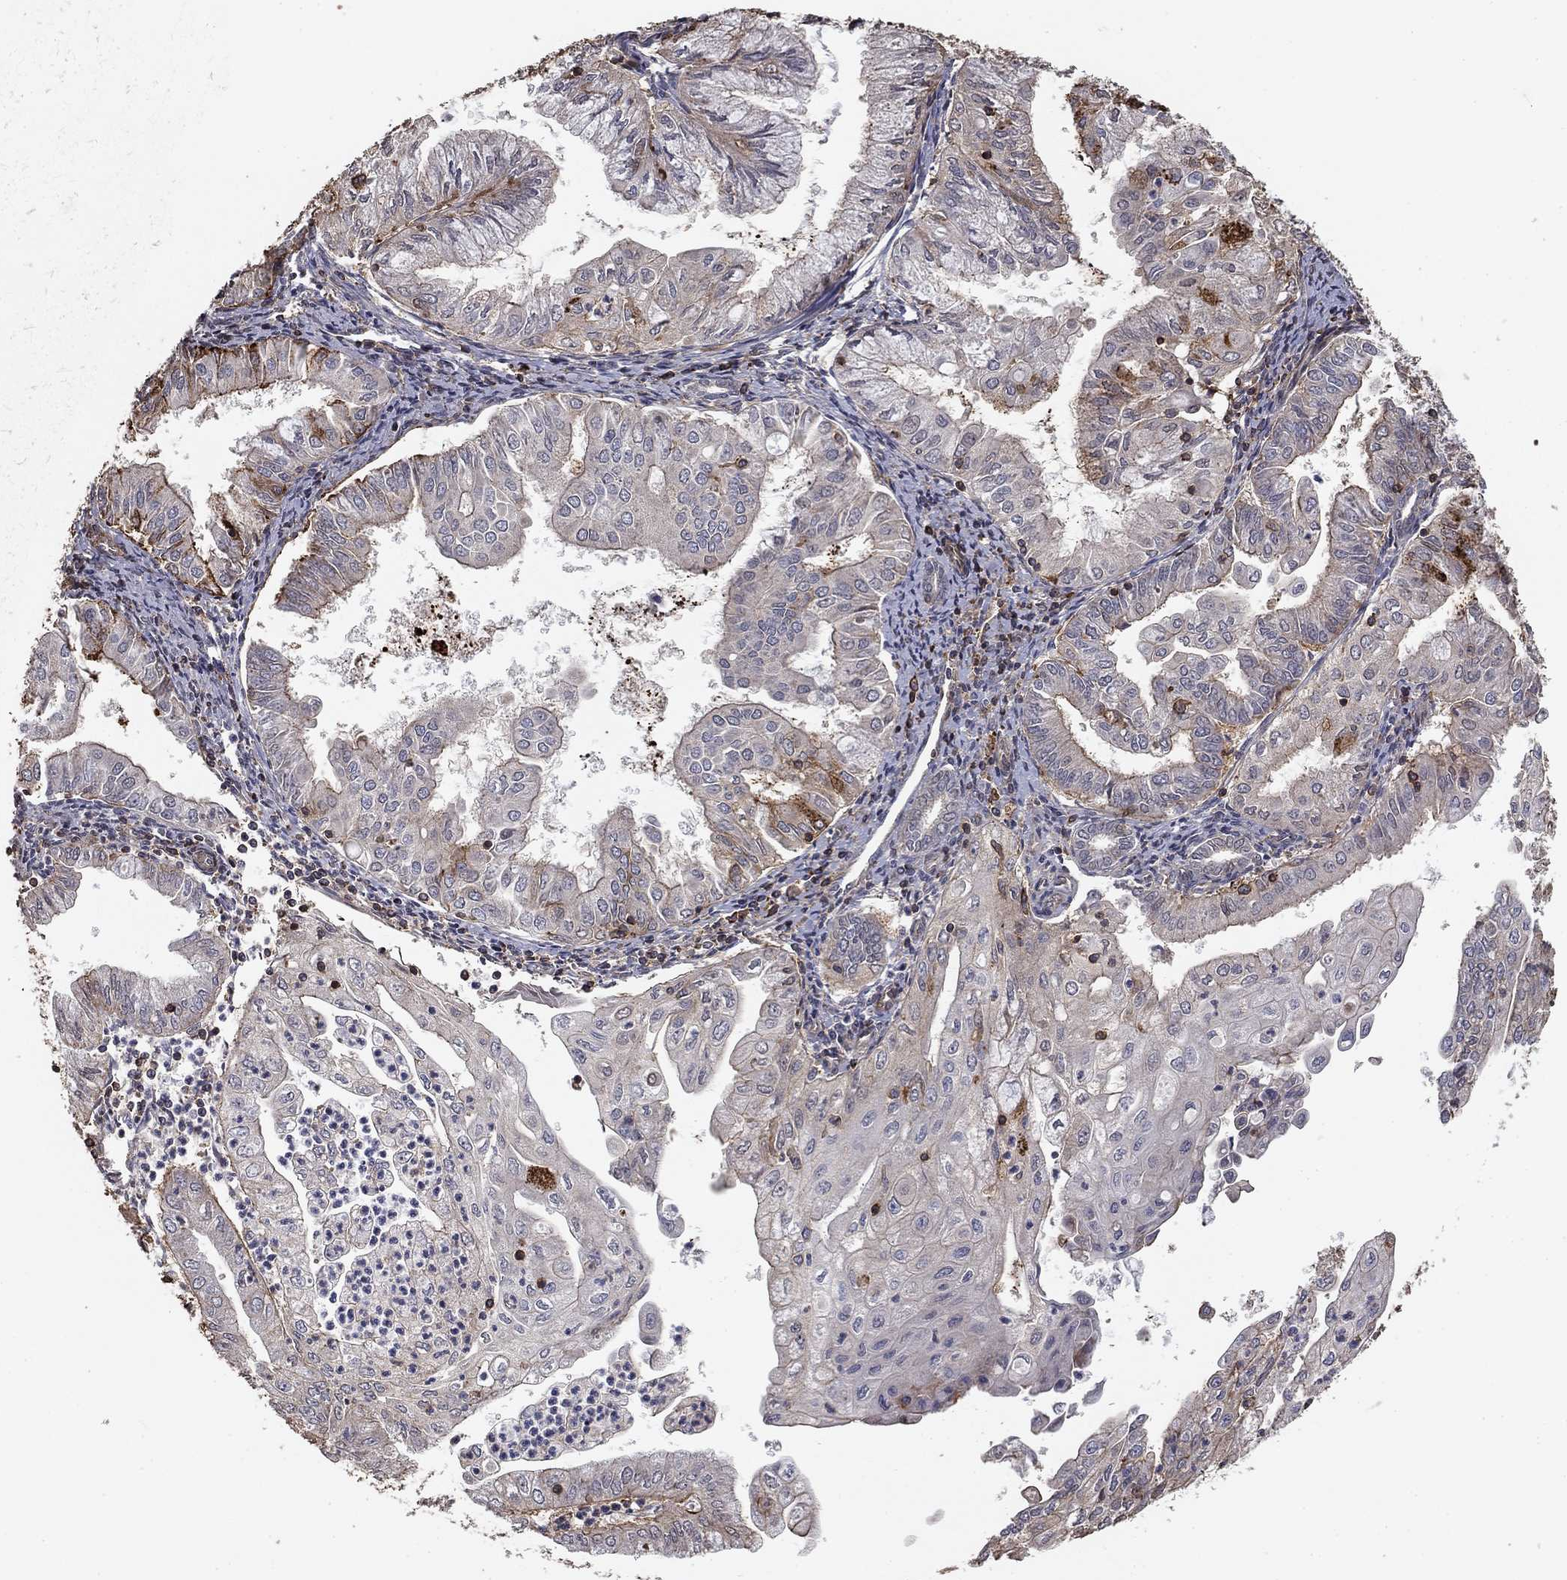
{"staining": {"intensity": "moderate", "quantity": "<25%", "location": "cytoplasmic/membranous"}, "tissue": "endometrial cancer", "cell_type": "Tumor cells", "image_type": "cancer", "snomed": [{"axis": "morphology", "description": "Adenocarcinoma, NOS"}, {"axis": "topography", "description": "Endometrium"}], "caption": "Immunohistochemistry staining of adenocarcinoma (endometrial), which reveals low levels of moderate cytoplasmic/membranous expression in approximately <25% of tumor cells indicating moderate cytoplasmic/membranous protein staining. The staining was performed using DAB (3,3'-diaminobenzidine) (brown) for protein detection and nuclei were counterstained in hematoxylin (blue).", "gene": "HABP4", "patient": {"sex": "female", "age": 56}}